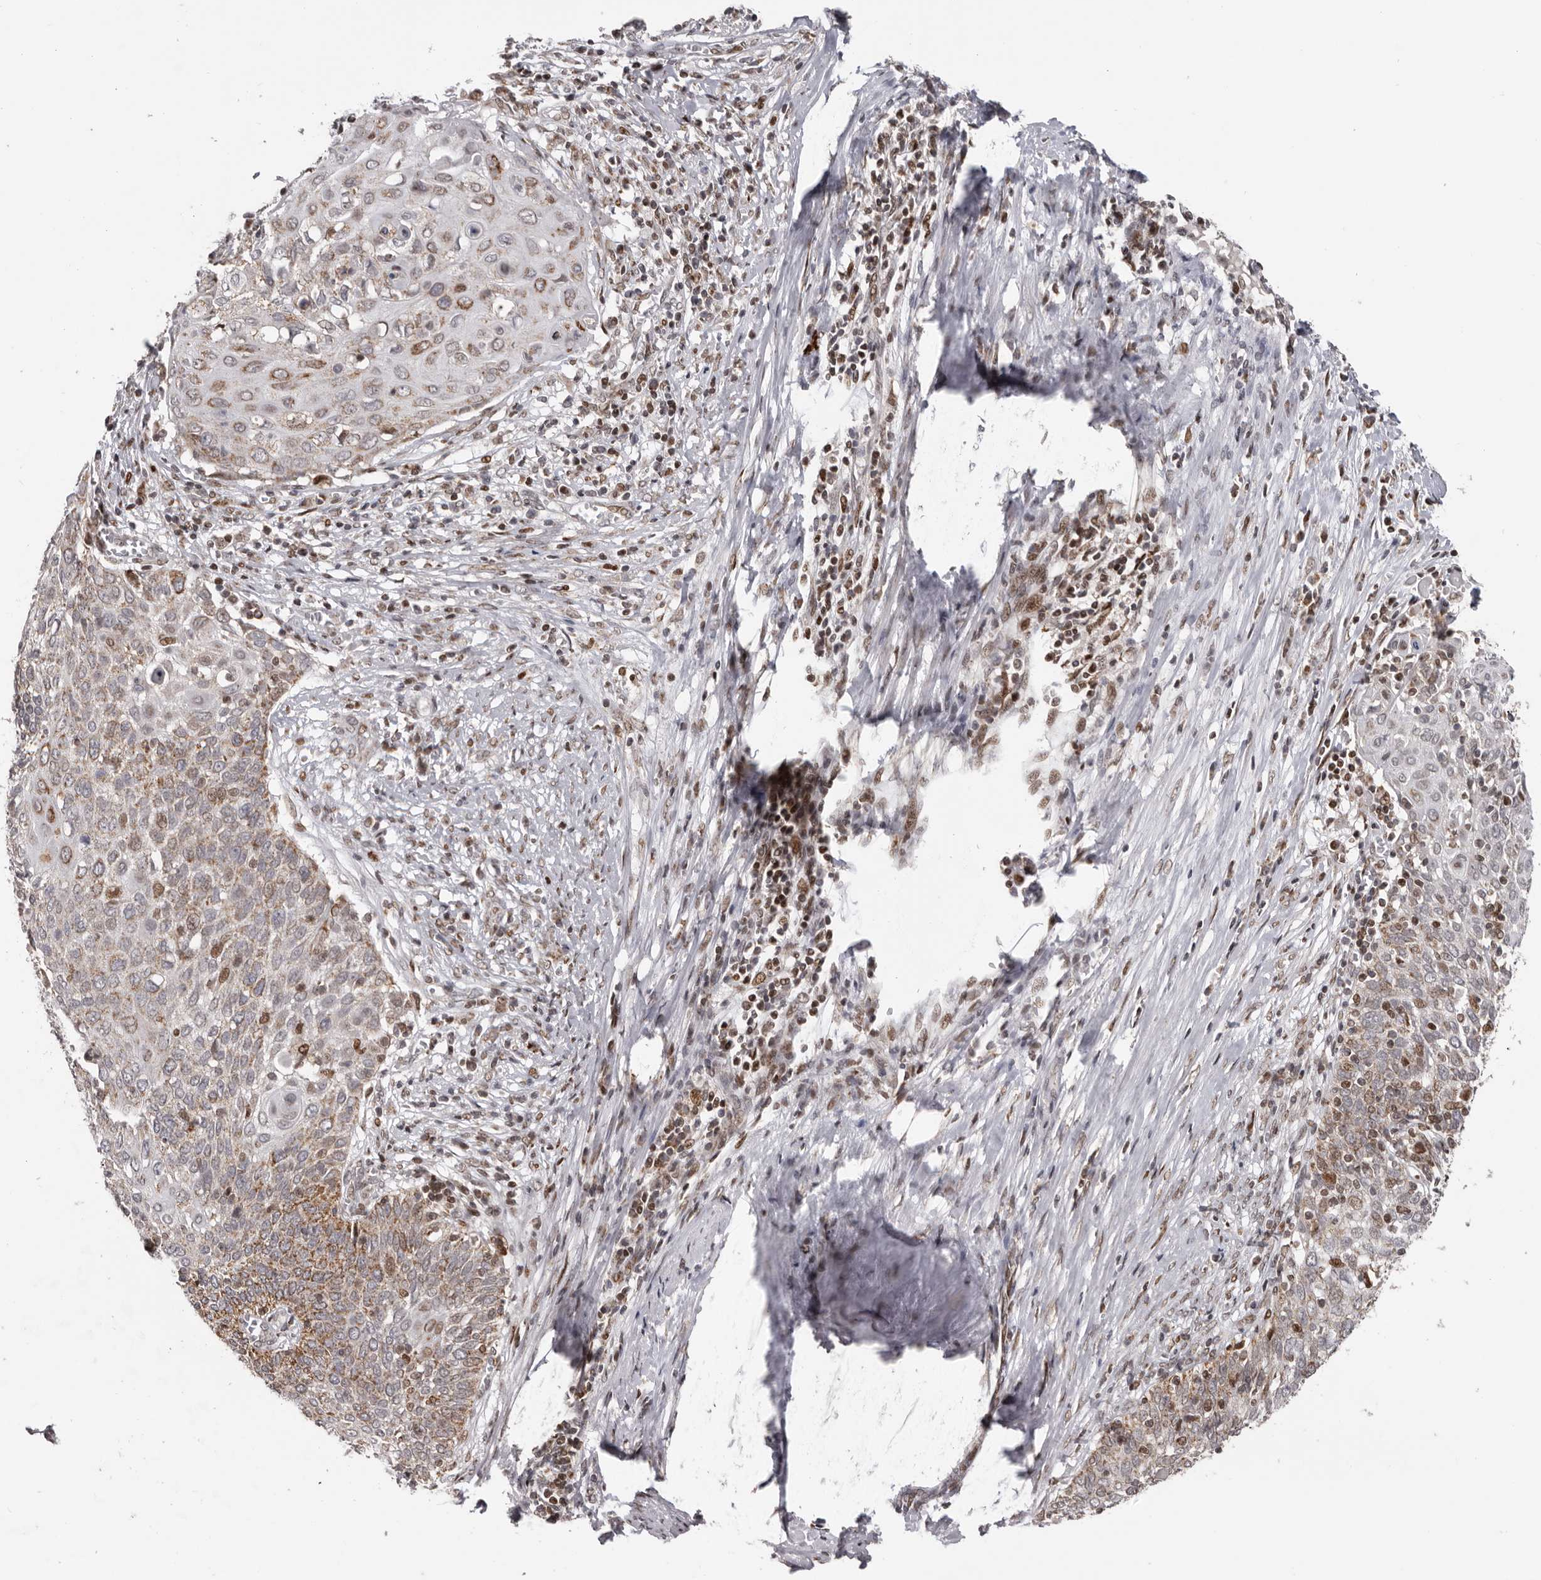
{"staining": {"intensity": "moderate", "quantity": "25%-75%", "location": "cytoplasmic/membranous,nuclear"}, "tissue": "cervical cancer", "cell_type": "Tumor cells", "image_type": "cancer", "snomed": [{"axis": "morphology", "description": "Squamous cell carcinoma, NOS"}, {"axis": "topography", "description": "Cervix"}], "caption": "Protein staining of cervical cancer tissue displays moderate cytoplasmic/membranous and nuclear expression in approximately 25%-75% of tumor cells.", "gene": "C17orf99", "patient": {"sex": "female", "age": 39}}